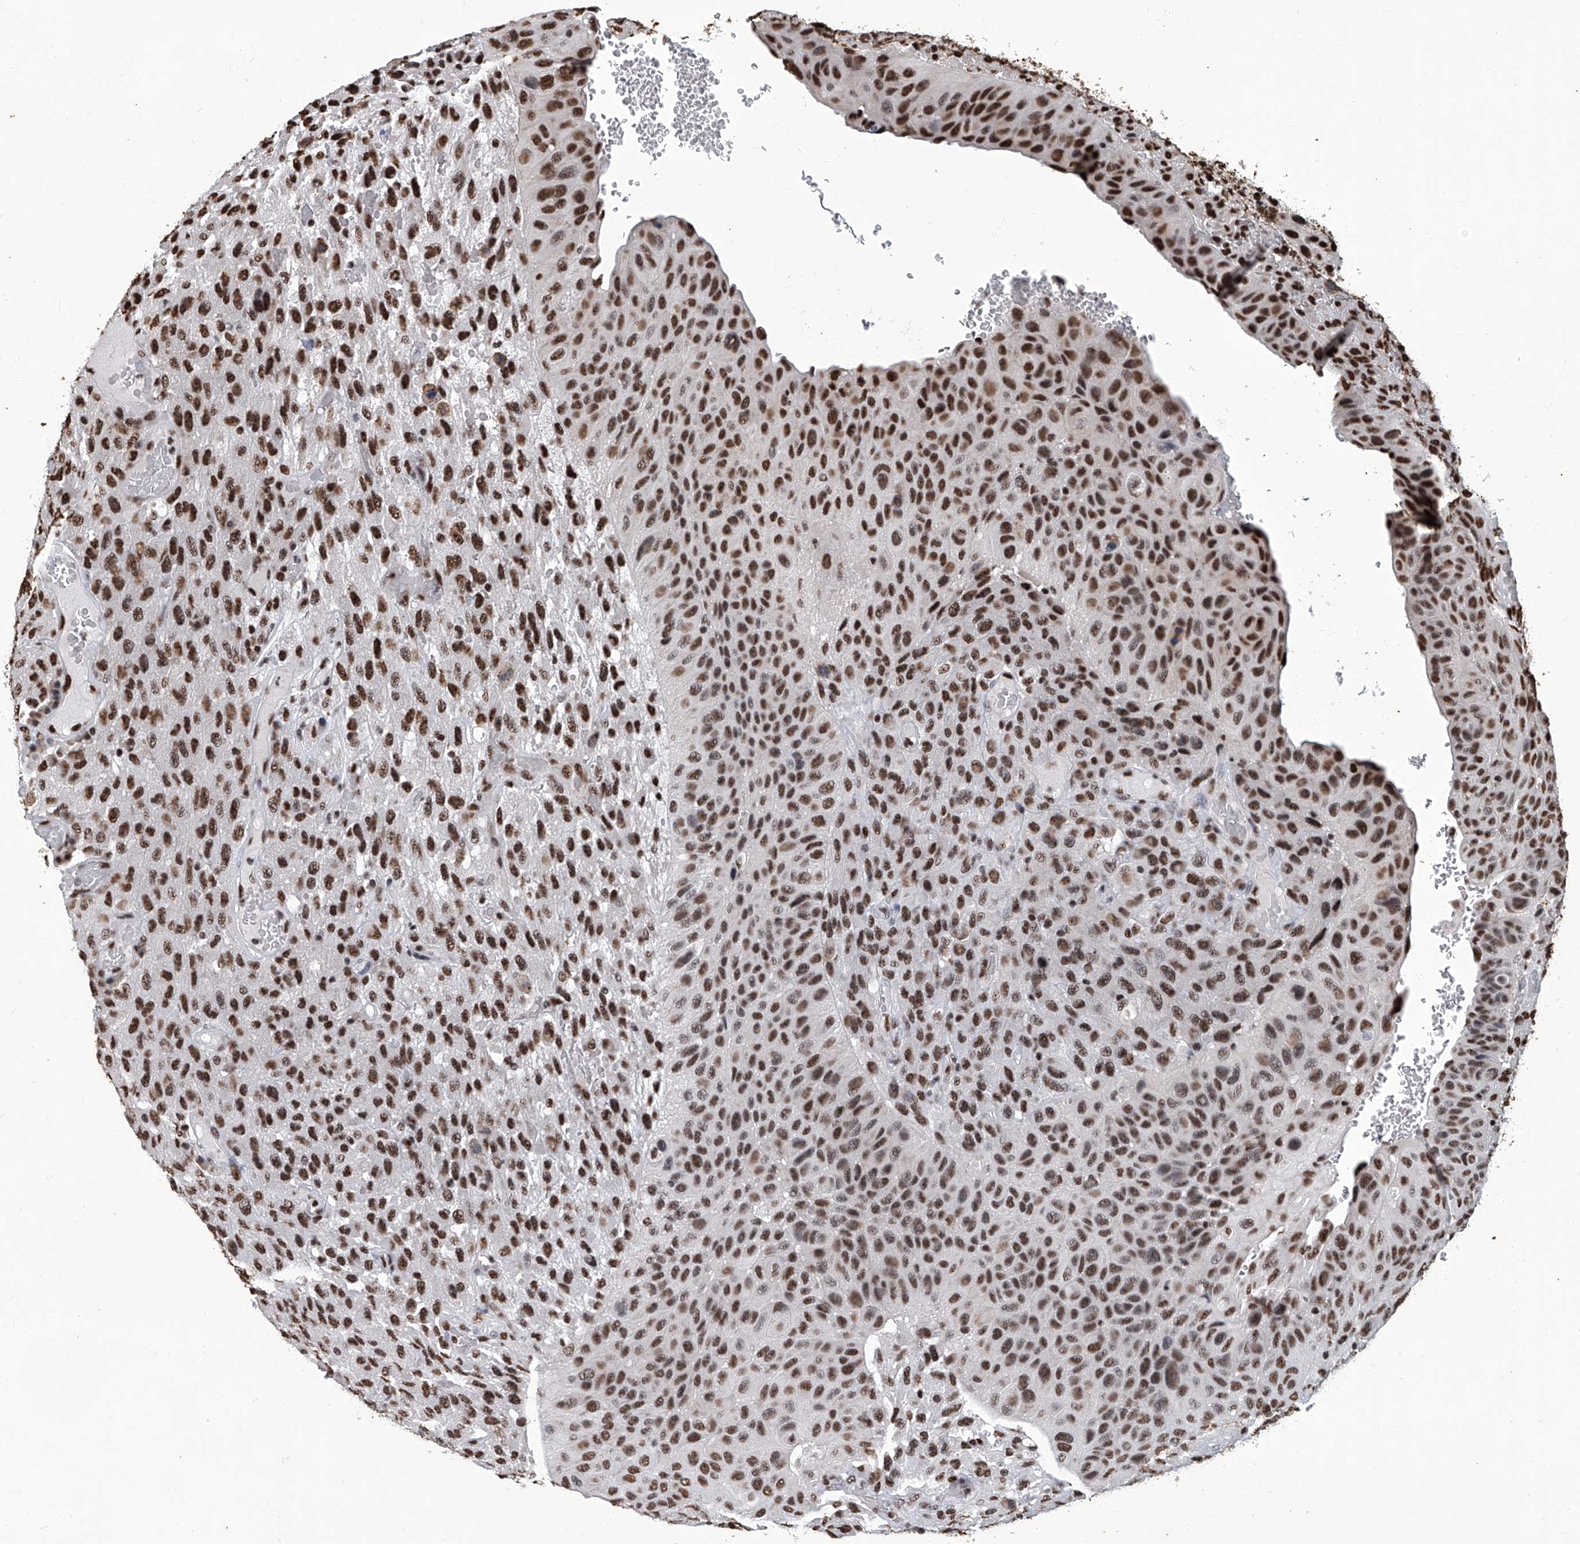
{"staining": {"intensity": "moderate", "quantity": ">75%", "location": "nuclear"}, "tissue": "urothelial cancer", "cell_type": "Tumor cells", "image_type": "cancer", "snomed": [{"axis": "morphology", "description": "Urothelial carcinoma, High grade"}, {"axis": "topography", "description": "Urinary bladder"}], "caption": "A histopathology image of high-grade urothelial carcinoma stained for a protein displays moderate nuclear brown staining in tumor cells.", "gene": "HBP1", "patient": {"sex": "male", "age": 66}}